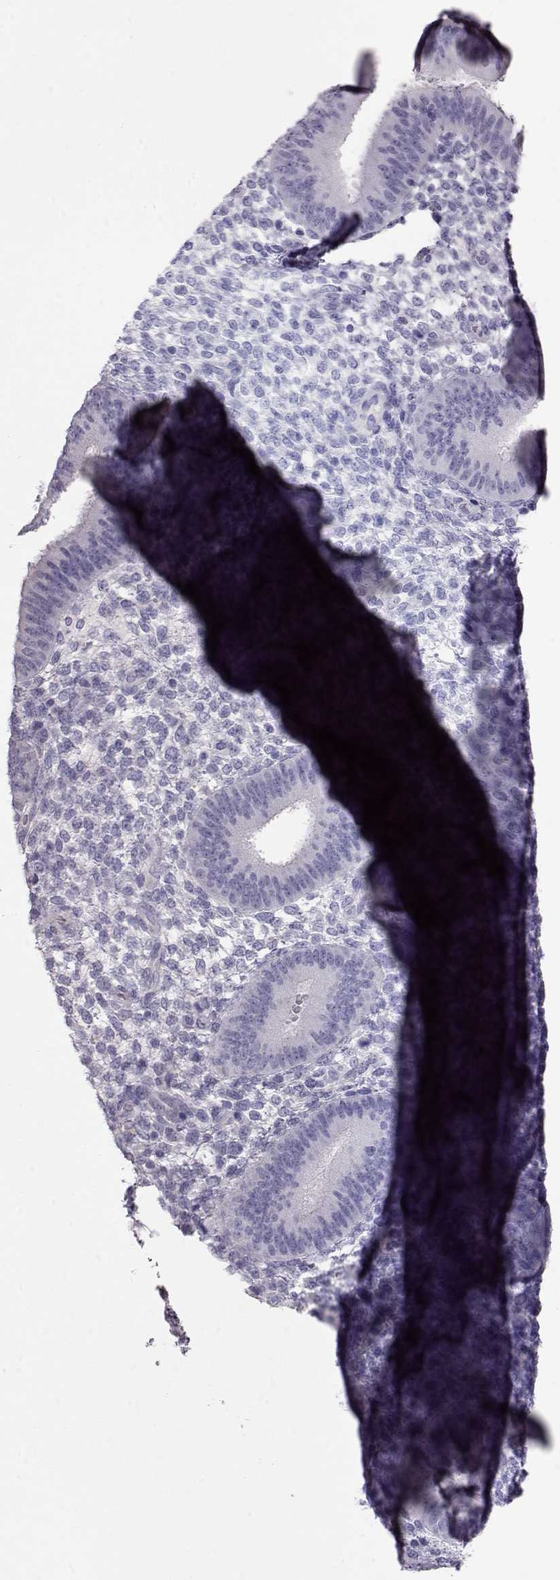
{"staining": {"intensity": "negative", "quantity": "none", "location": "none"}, "tissue": "endometrium", "cell_type": "Cells in endometrial stroma", "image_type": "normal", "snomed": [{"axis": "morphology", "description": "Normal tissue, NOS"}, {"axis": "topography", "description": "Endometrium"}], "caption": "This histopathology image is of normal endometrium stained with IHC to label a protein in brown with the nuclei are counter-stained blue. There is no staining in cells in endometrial stroma.", "gene": "SLC18A1", "patient": {"sex": "female", "age": 39}}